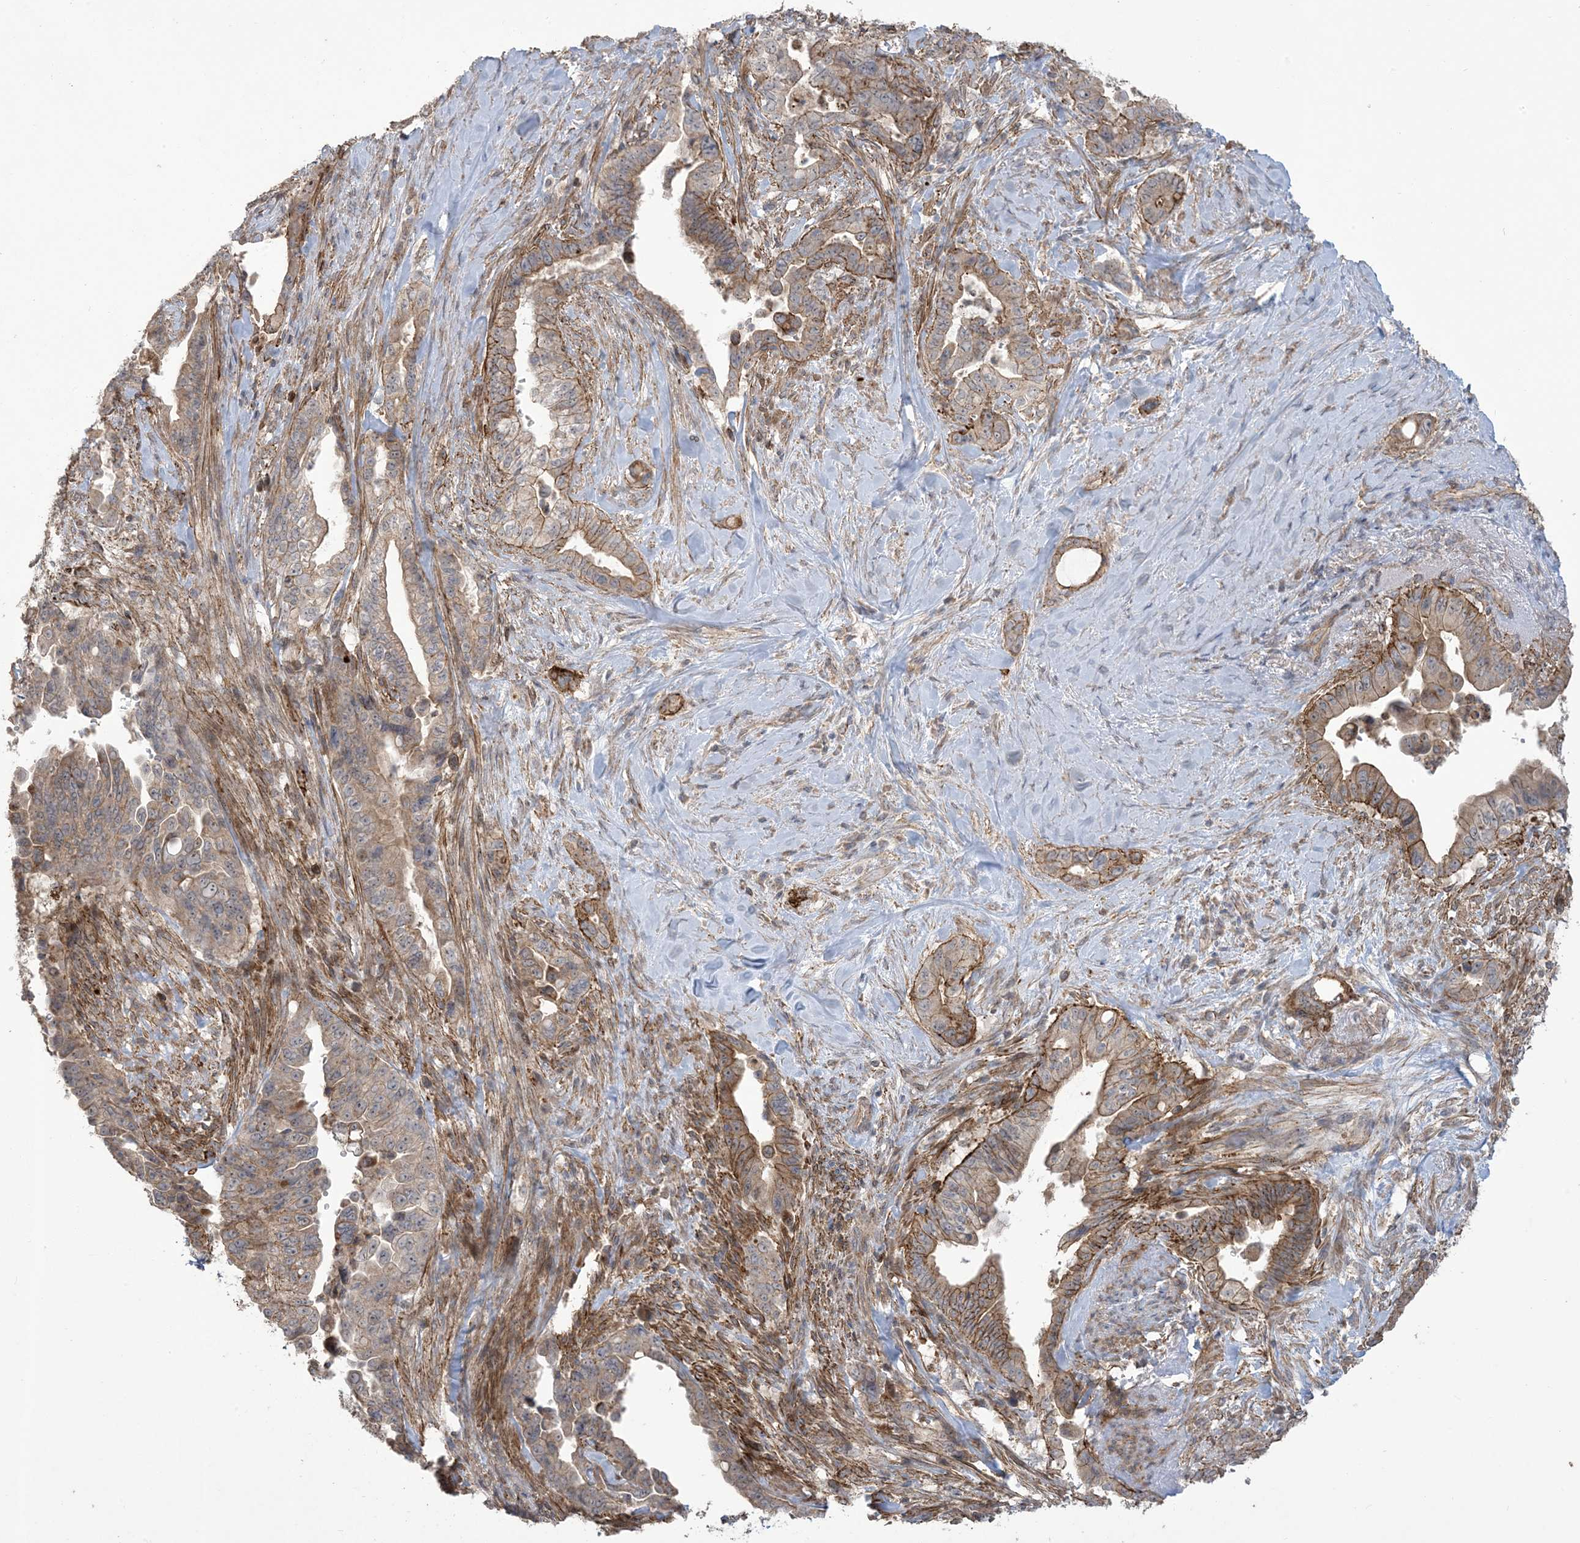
{"staining": {"intensity": "moderate", "quantity": "25%-75%", "location": "cytoplasmic/membranous,nuclear"}, "tissue": "pancreatic cancer", "cell_type": "Tumor cells", "image_type": "cancer", "snomed": [{"axis": "morphology", "description": "Adenocarcinoma, NOS"}, {"axis": "topography", "description": "Pancreas"}], "caption": "High-power microscopy captured an immunohistochemistry (IHC) histopathology image of pancreatic cancer, revealing moderate cytoplasmic/membranous and nuclear positivity in about 25%-75% of tumor cells.", "gene": "KLHL18", "patient": {"sex": "male", "age": 70}}